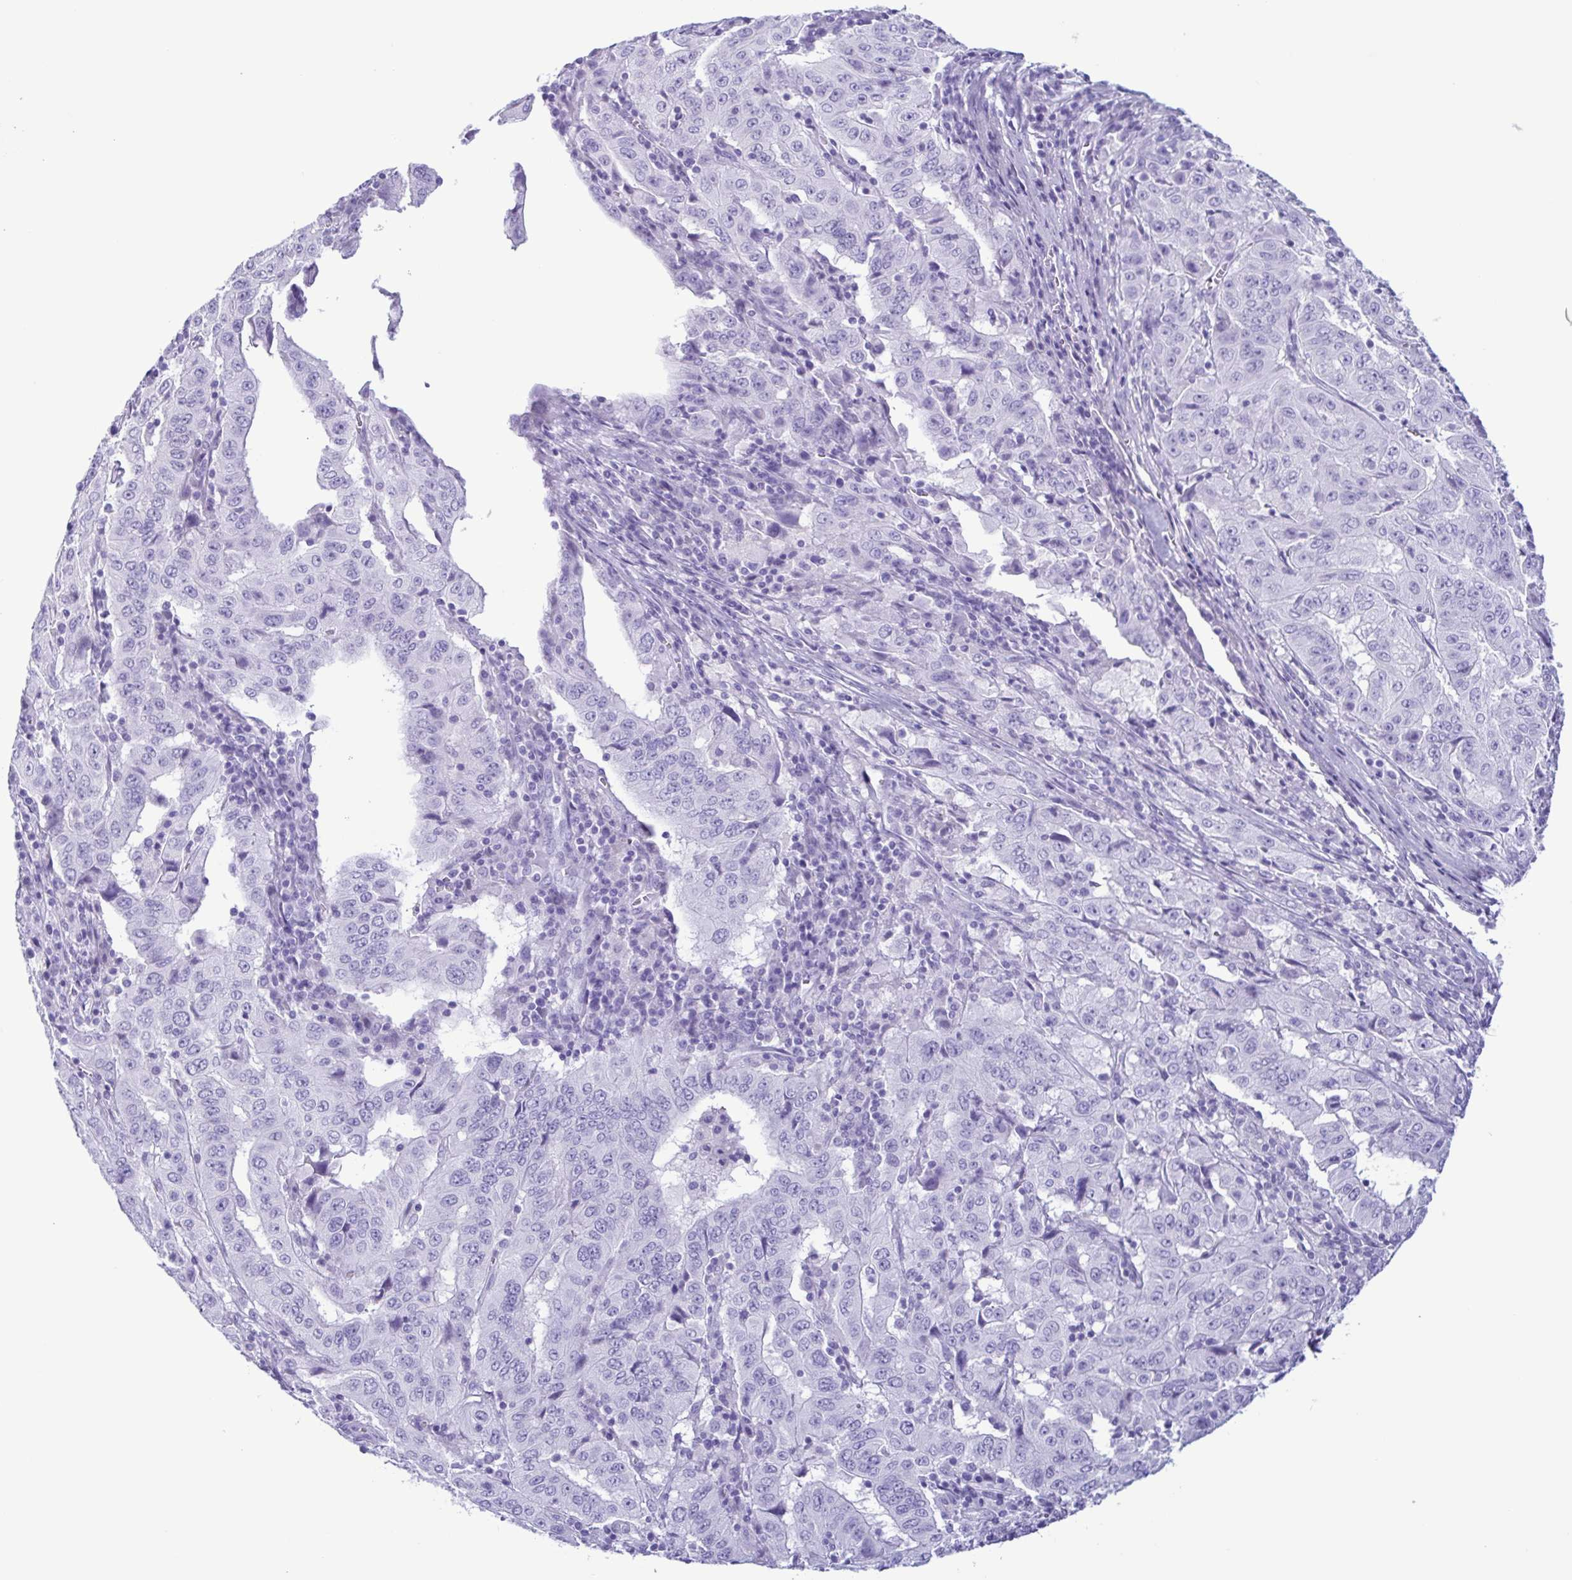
{"staining": {"intensity": "negative", "quantity": "none", "location": "none"}, "tissue": "pancreatic cancer", "cell_type": "Tumor cells", "image_type": "cancer", "snomed": [{"axis": "morphology", "description": "Adenocarcinoma, NOS"}, {"axis": "topography", "description": "Pancreas"}], "caption": "Immunohistochemistry (IHC) micrograph of neoplastic tissue: pancreatic cancer (adenocarcinoma) stained with DAB (3,3'-diaminobenzidine) exhibits no significant protein staining in tumor cells.", "gene": "LTF", "patient": {"sex": "male", "age": 63}}